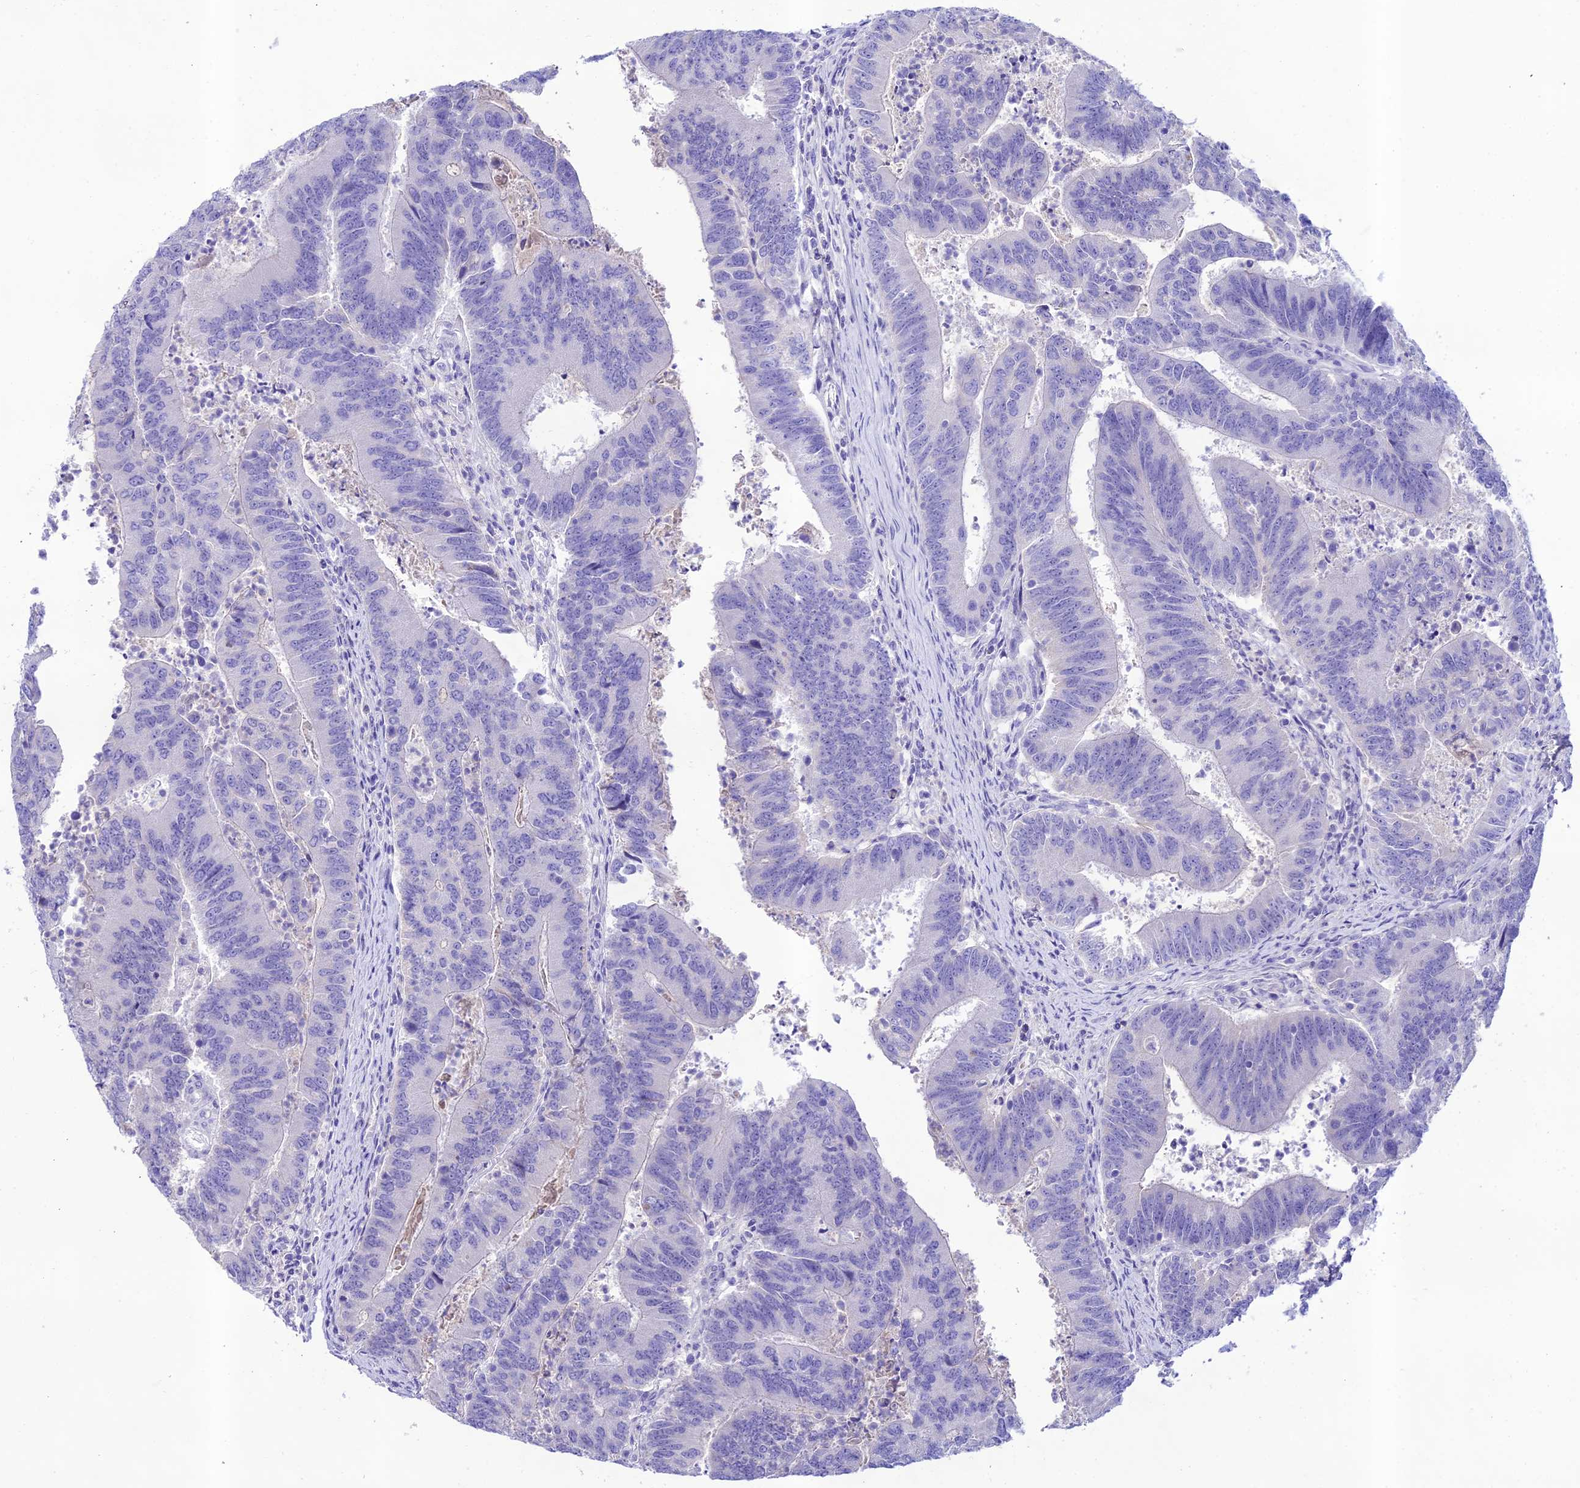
{"staining": {"intensity": "negative", "quantity": "none", "location": "none"}, "tissue": "colorectal cancer", "cell_type": "Tumor cells", "image_type": "cancer", "snomed": [{"axis": "morphology", "description": "Adenocarcinoma, NOS"}, {"axis": "topography", "description": "Colon"}], "caption": "A photomicrograph of adenocarcinoma (colorectal) stained for a protein shows no brown staining in tumor cells.", "gene": "NLRP6", "patient": {"sex": "female", "age": 67}}